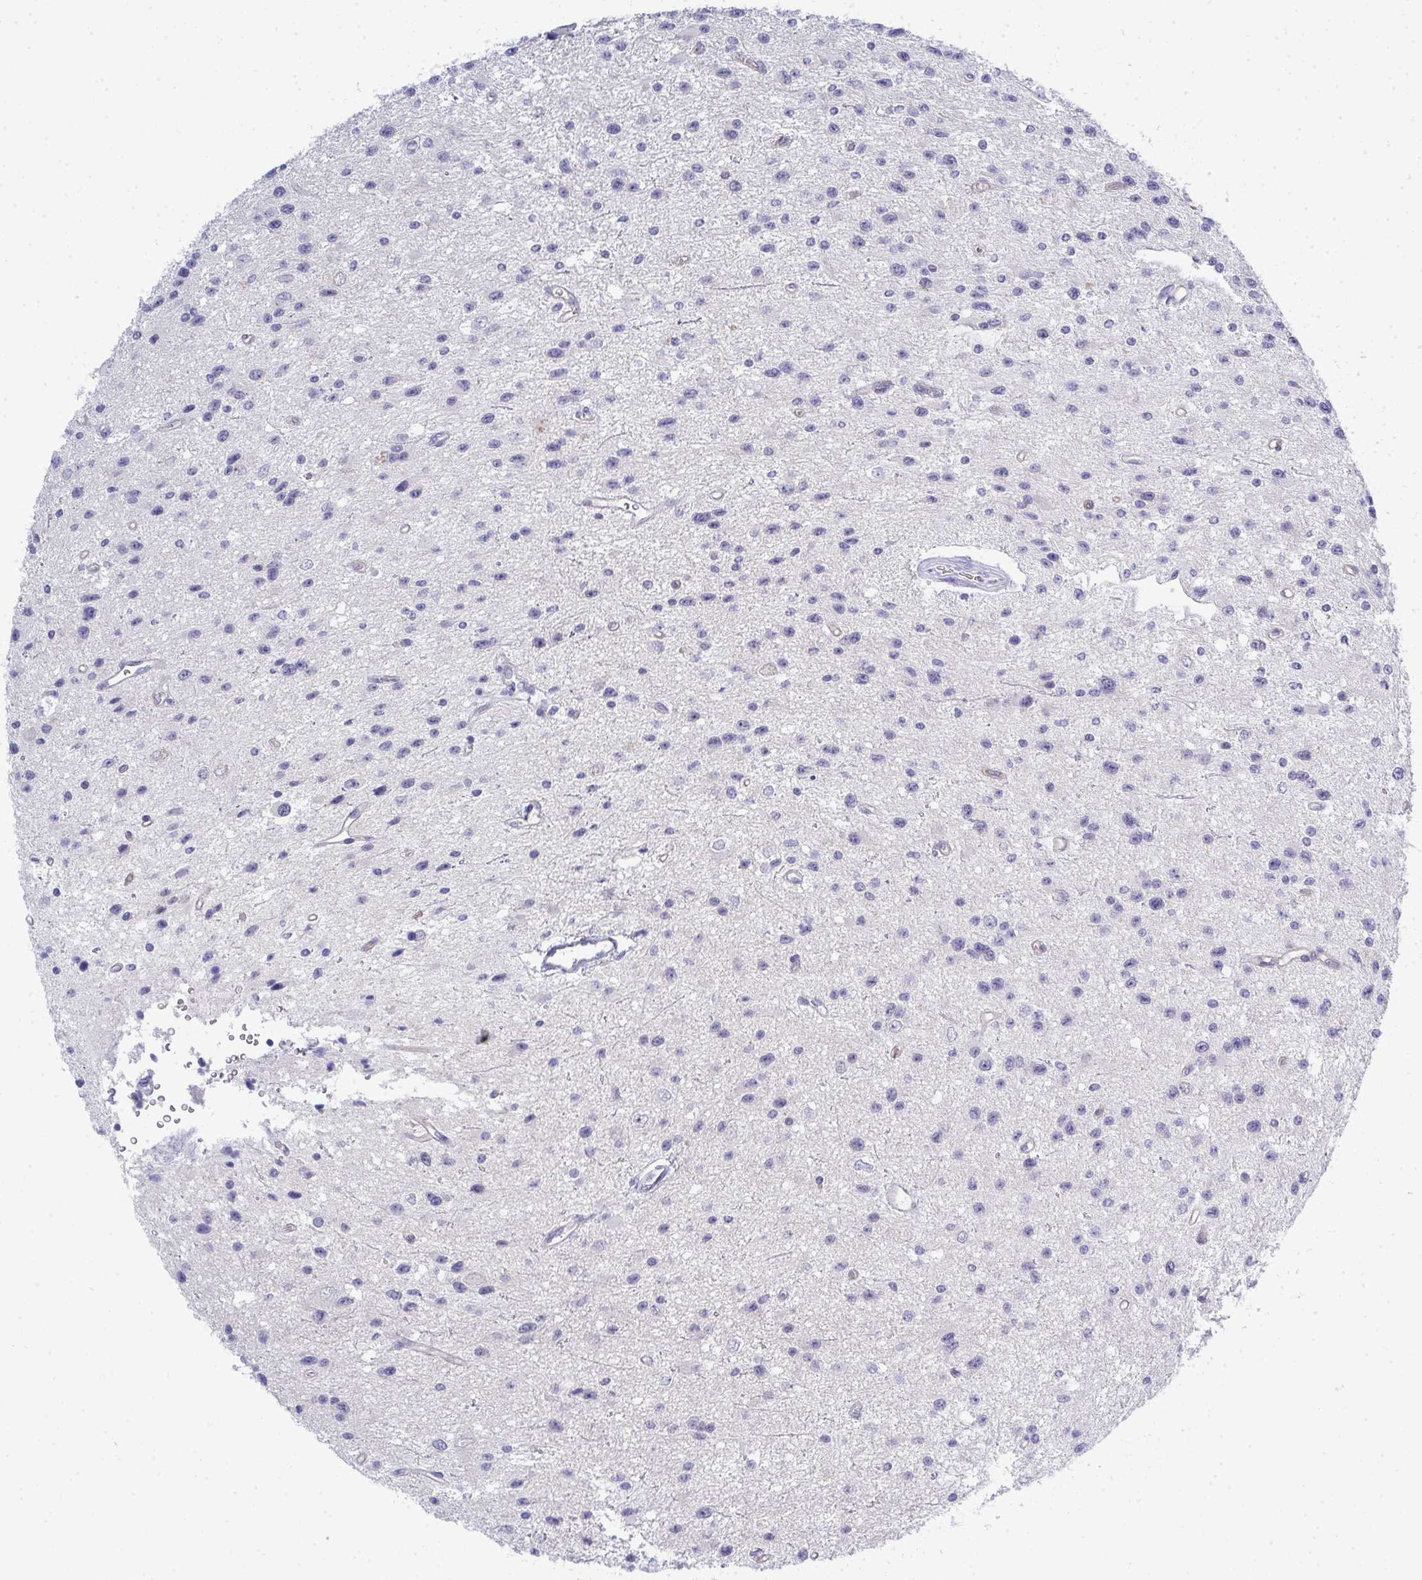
{"staining": {"intensity": "negative", "quantity": "none", "location": "none"}, "tissue": "glioma", "cell_type": "Tumor cells", "image_type": "cancer", "snomed": [{"axis": "morphology", "description": "Glioma, malignant, Low grade"}, {"axis": "topography", "description": "Brain"}], "caption": "IHC image of neoplastic tissue: glioma stained with DAB (3,3'-diaminobenzidine) demonstrates no significant protein positivity in tumor cells.", "gene": "TMEM82", "patient": {"sex": "male", "age": 43}}